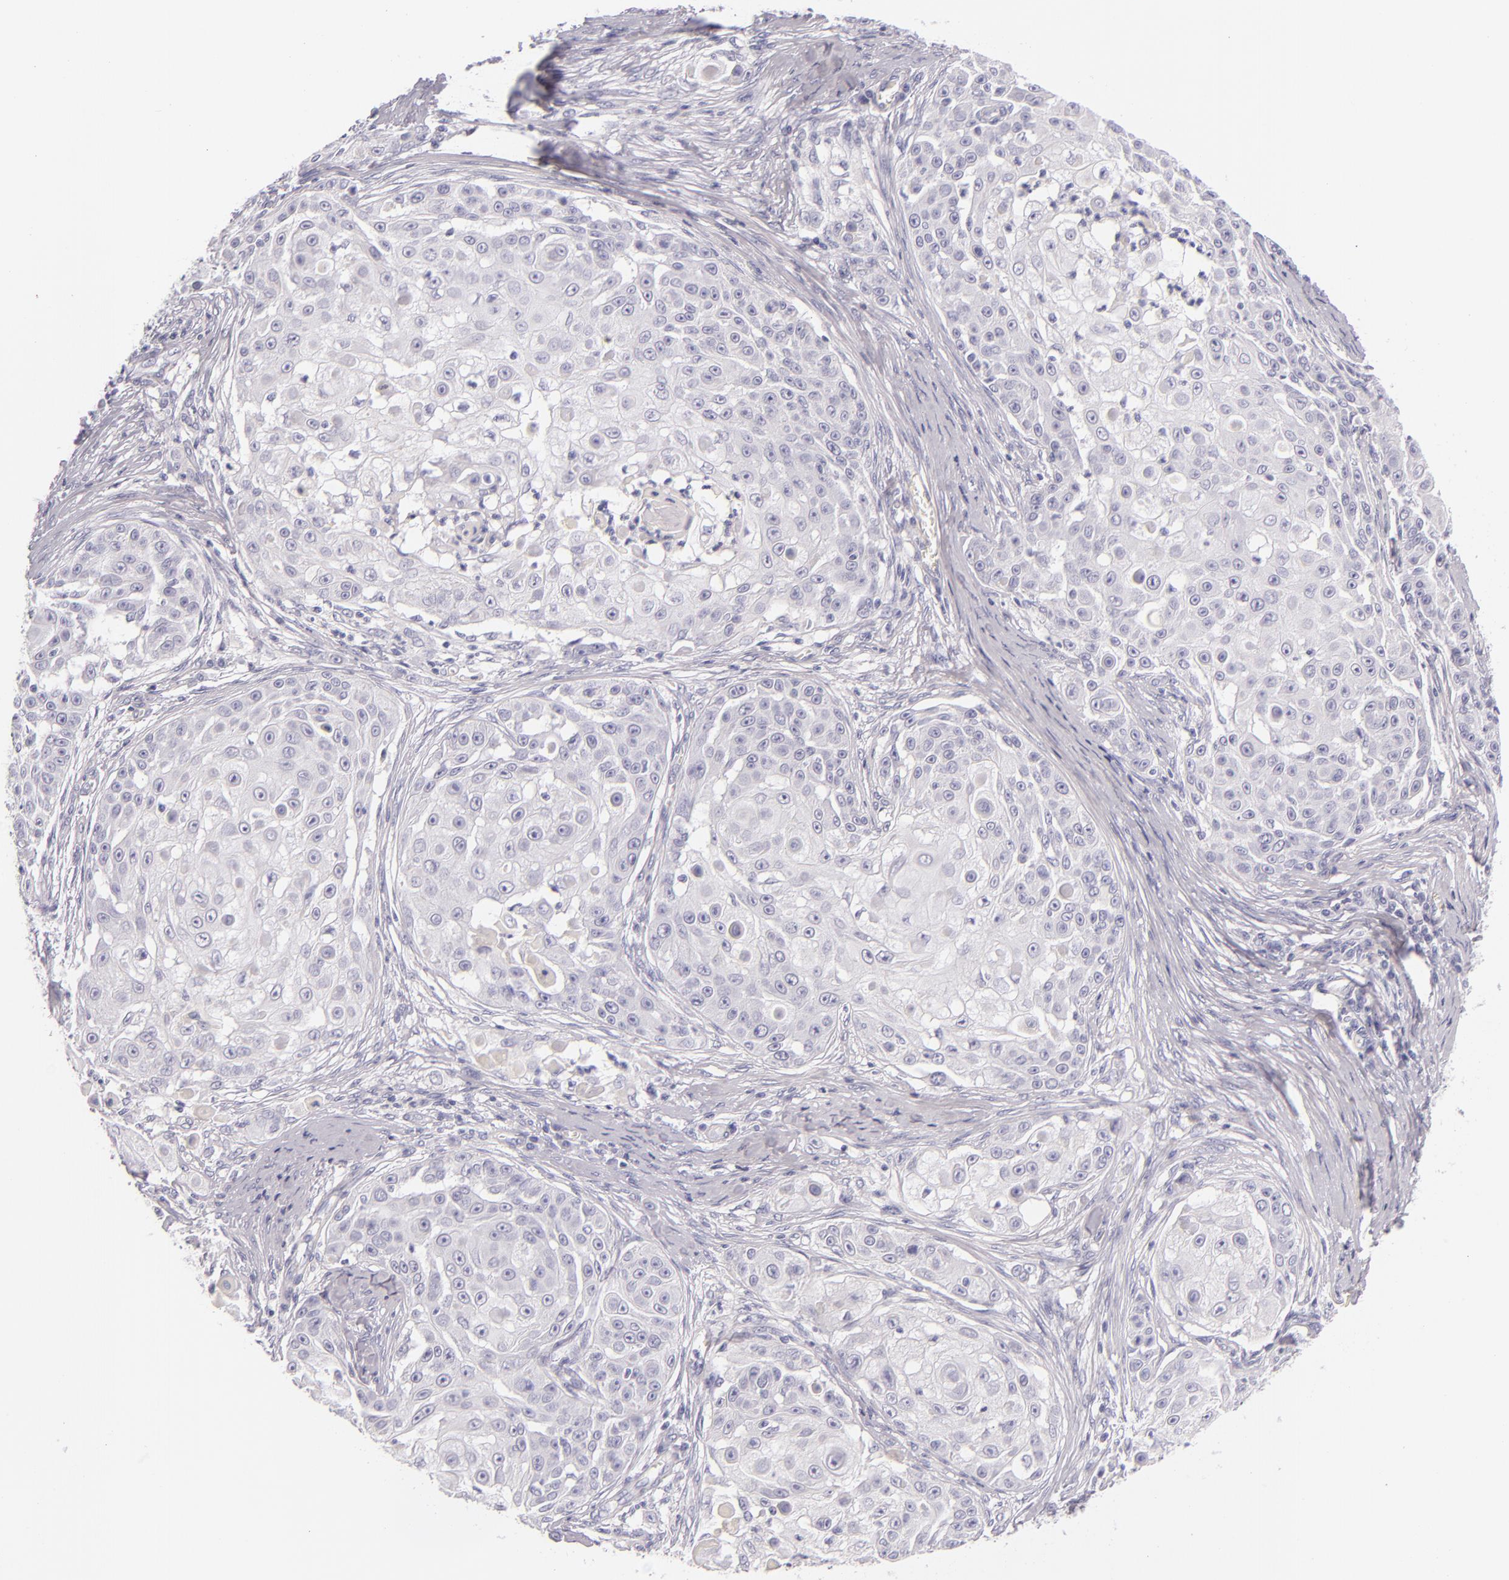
{"staining": {"intensity": "negative", "quantity": "none", "location": "none"}, "tissue": "skin cancer", "cell_type": "Tumor cells", "image_type": "cancer", "snomed": [{"axis": "morphology", "description": "Squamous cell carcinoma, NOS"}, {"axis": "topography", "description": "Skin"}], "caption": "There is no significant staining in tumor cells of squamous cell carcinoma (skin). The staining is performed using DAB brown chromogen with nuclei counter-stained in using hematoxylin.", "gene": "INA", "patient": {"sex": "female", "age": 57}}